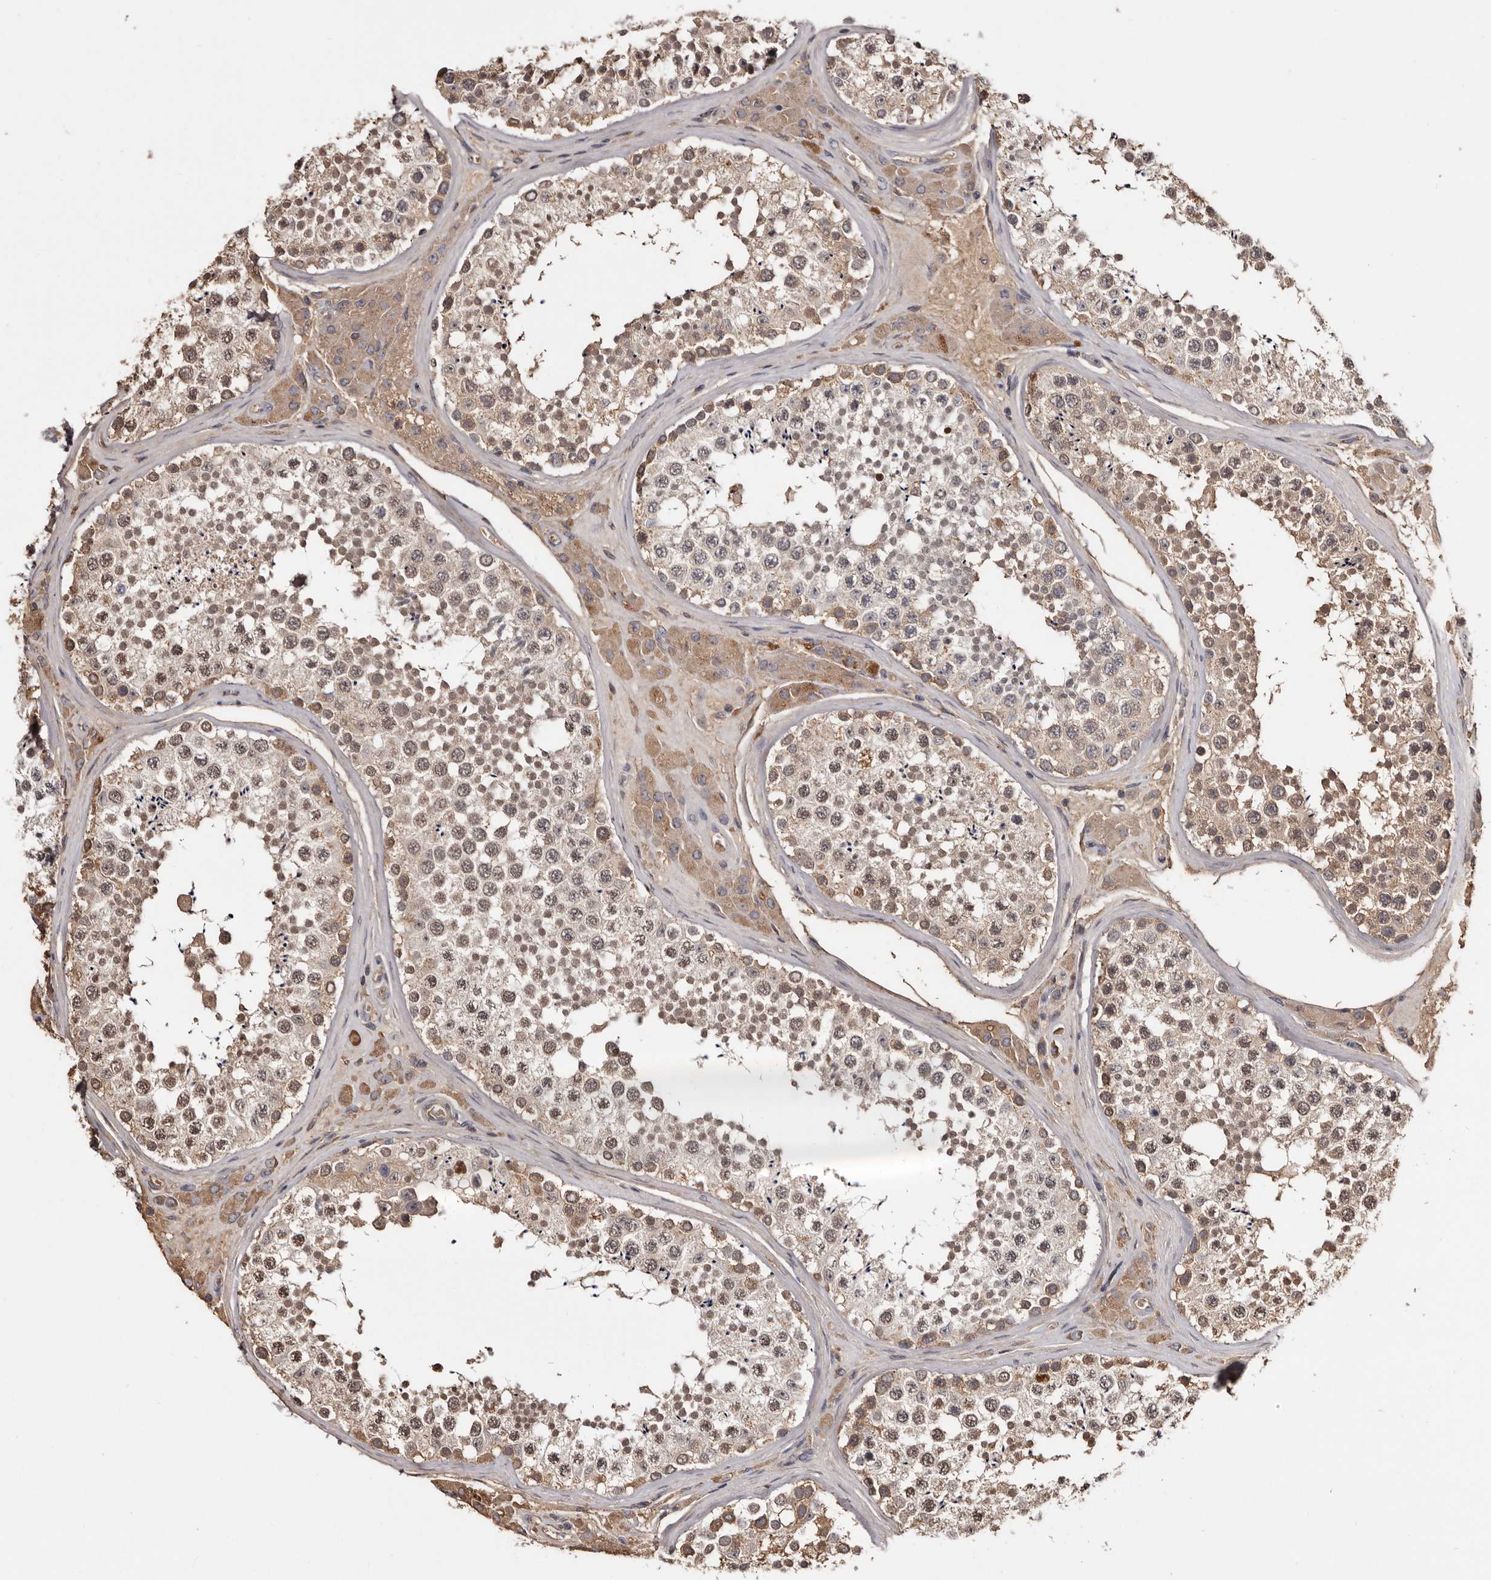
{"staining": {"intensity": "moderate", "quantity": ">75%", "location": "cytoplasmic/membranous,nuclear"}, "tissue": "testis", "cell_type": "Cells in seminiferous ducts", "image_type": "normal", "snomed": [{"axis": "morphology", "description": "Normal tissue, NOS"}, {"axis": "topography", "description": "Testis"}], "caption": "DAB immunohistochemical staining of benign testis displays moderate cytoplasmic/membranous,nuclear protein staining in approximately >75% of cells in seminiferous ducts.", "gene": "CYP1B1", "patient": {"sex": "male", "age": 46}}